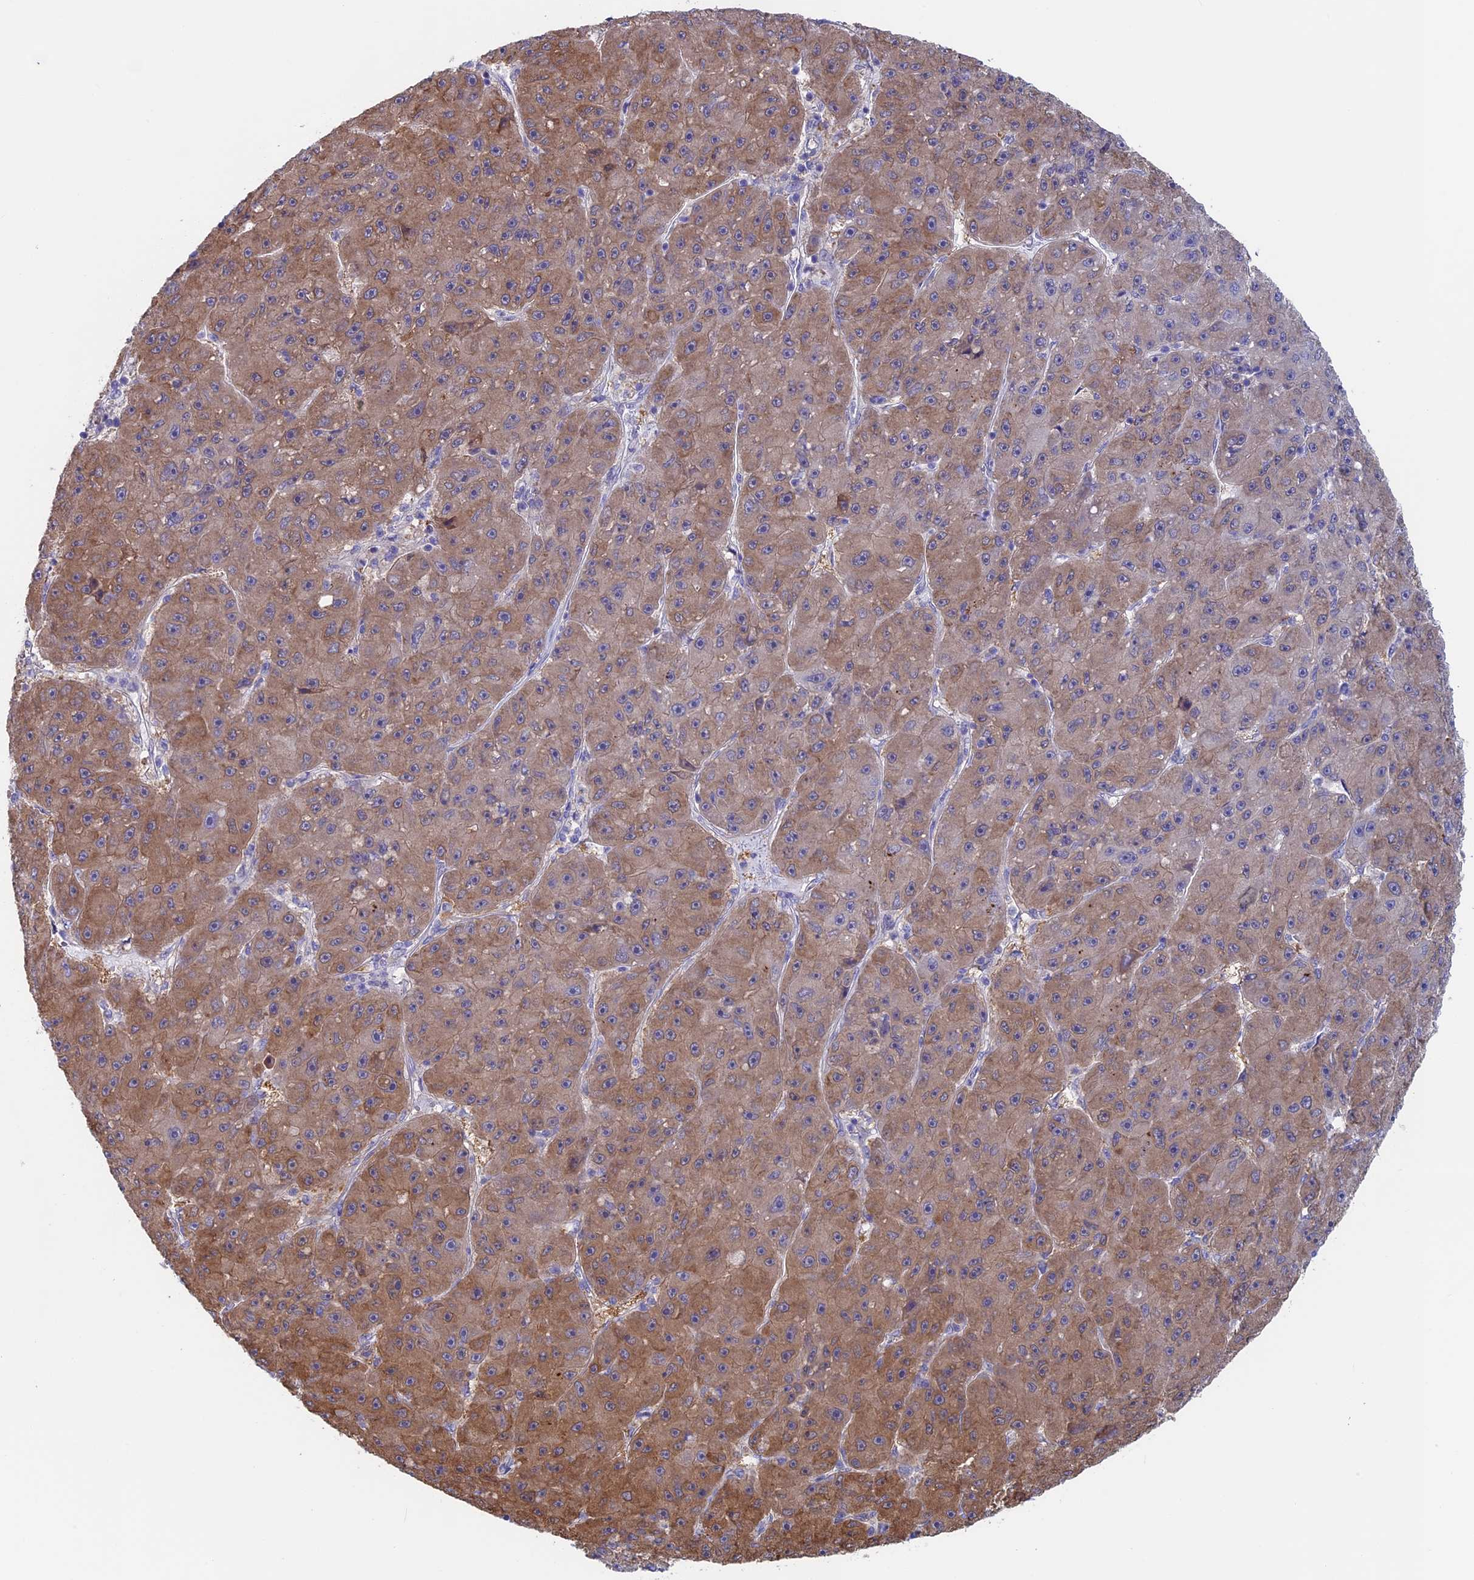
{"staining": {"intensity": "moderate", "quantity": ">75%", "location": "cytoplasmic/membranous"}, "tissue": "liver cancer", "cell_type": "Tumor cells", "image_type": "cancer", "snomed": [{"axis": "morphology", "description": "Carcinoma, Hepatocellular, NOS"}, {"axis": "topography", "description": "Liver"}], "caption": "Liver cancer (hepatocellular carcinoma) was stained to show a protein in brown. There is medium levels of moderate cytoplasmic/membranous staining in about >75% of tumor cells.", "gene": "SYNDIG1L", "patient": {"sex": "male", "age": 67}}